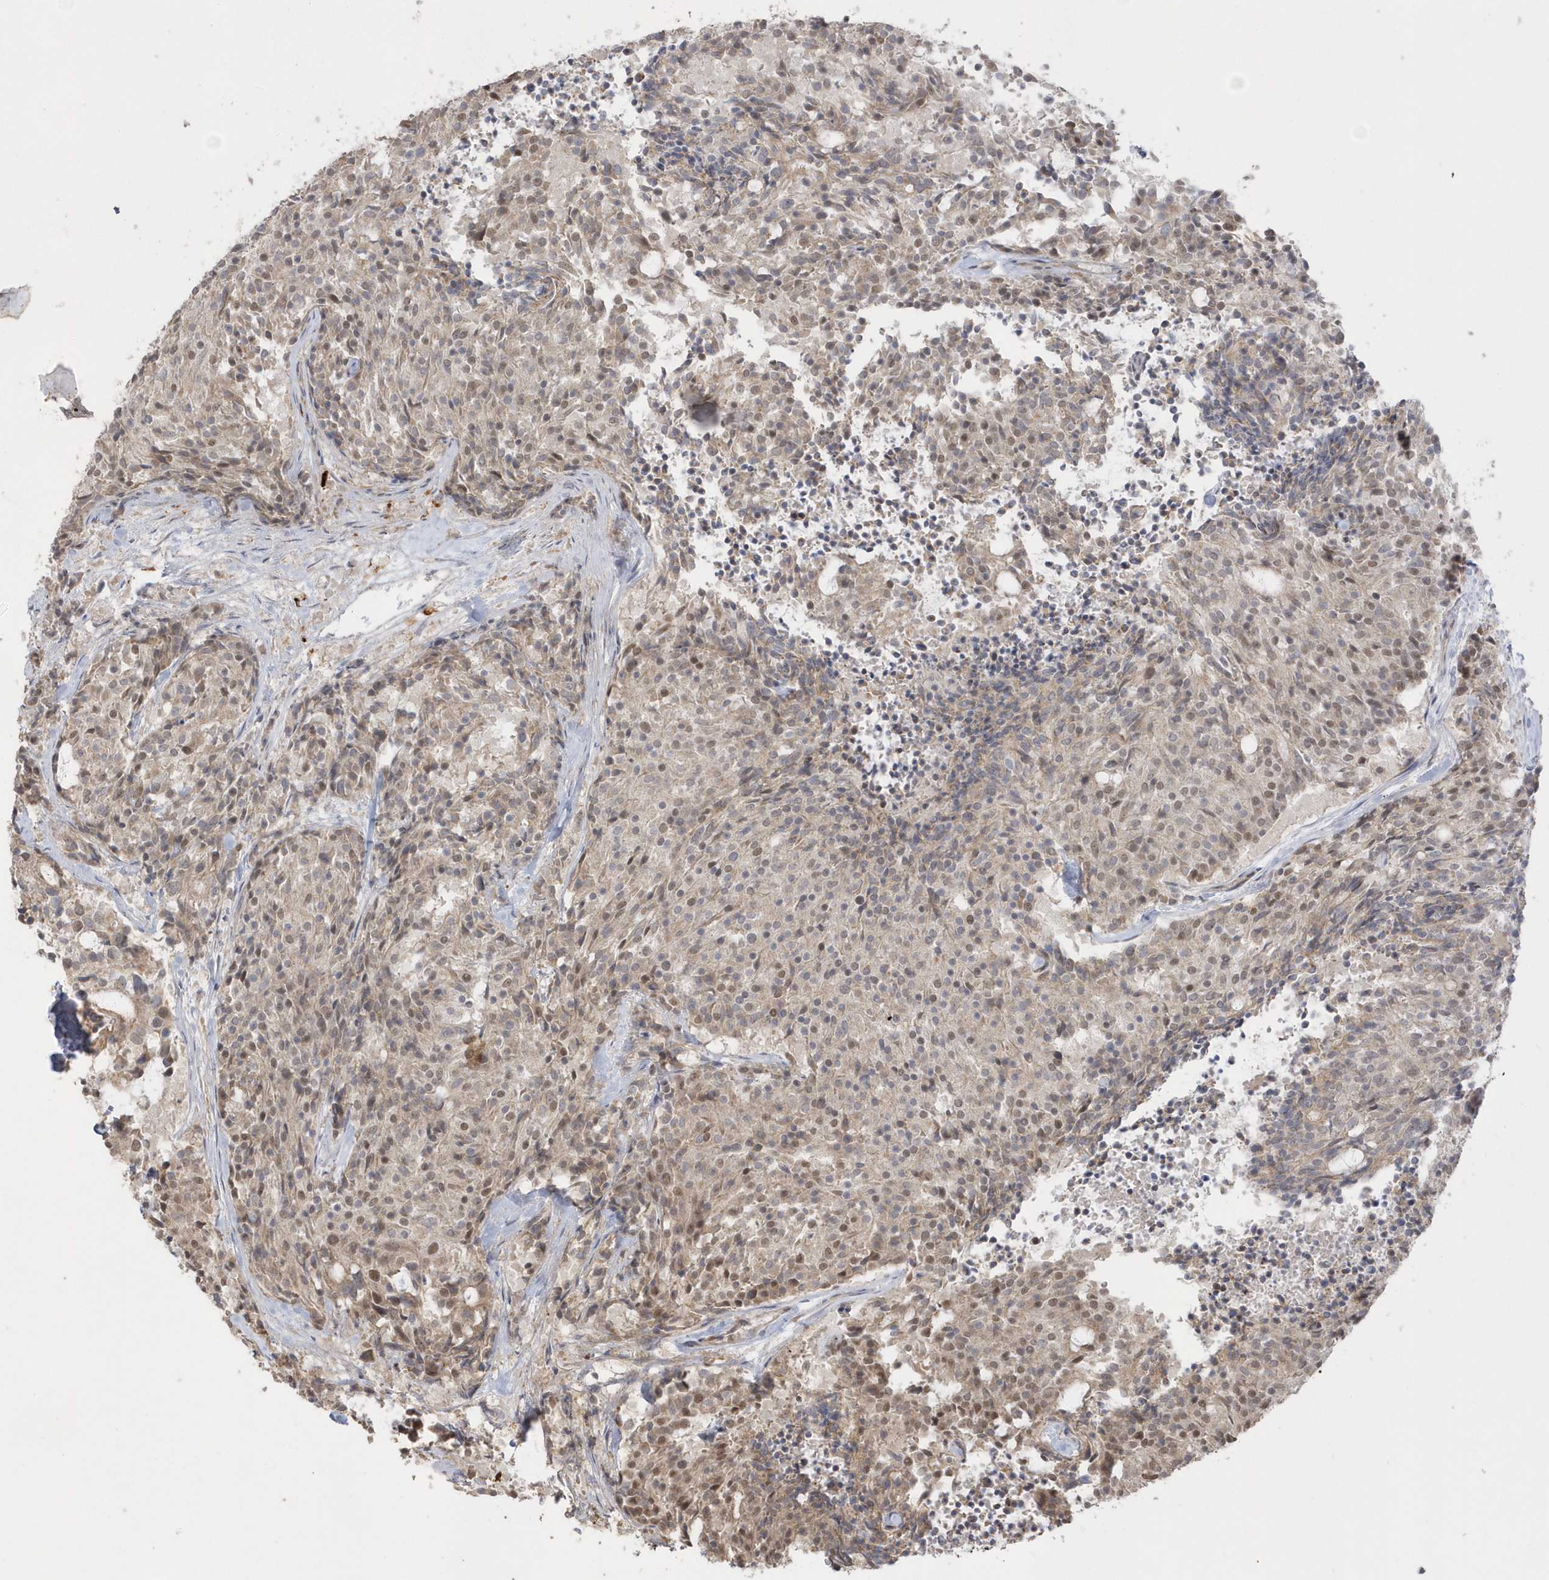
{"staining": {"intensity": "weak", "quantity": ">75%", "location": "cytoplasmic/membranous,nuclear"}, "tissue": "carcinoid", "cell_type": "Tumor cells", "image_type": "cancer", "snomed": [{"axis": "morphology", "description": "Carcinoid, malignant, NOS"}, {"axis": "topography", "description": "Pancreas"}], "caption": "Carcinoid stained with a protein marker reveals weak staining in tumor cells.", "gene": "NAF1", "patient": {"sex": "female", "age": 54}}